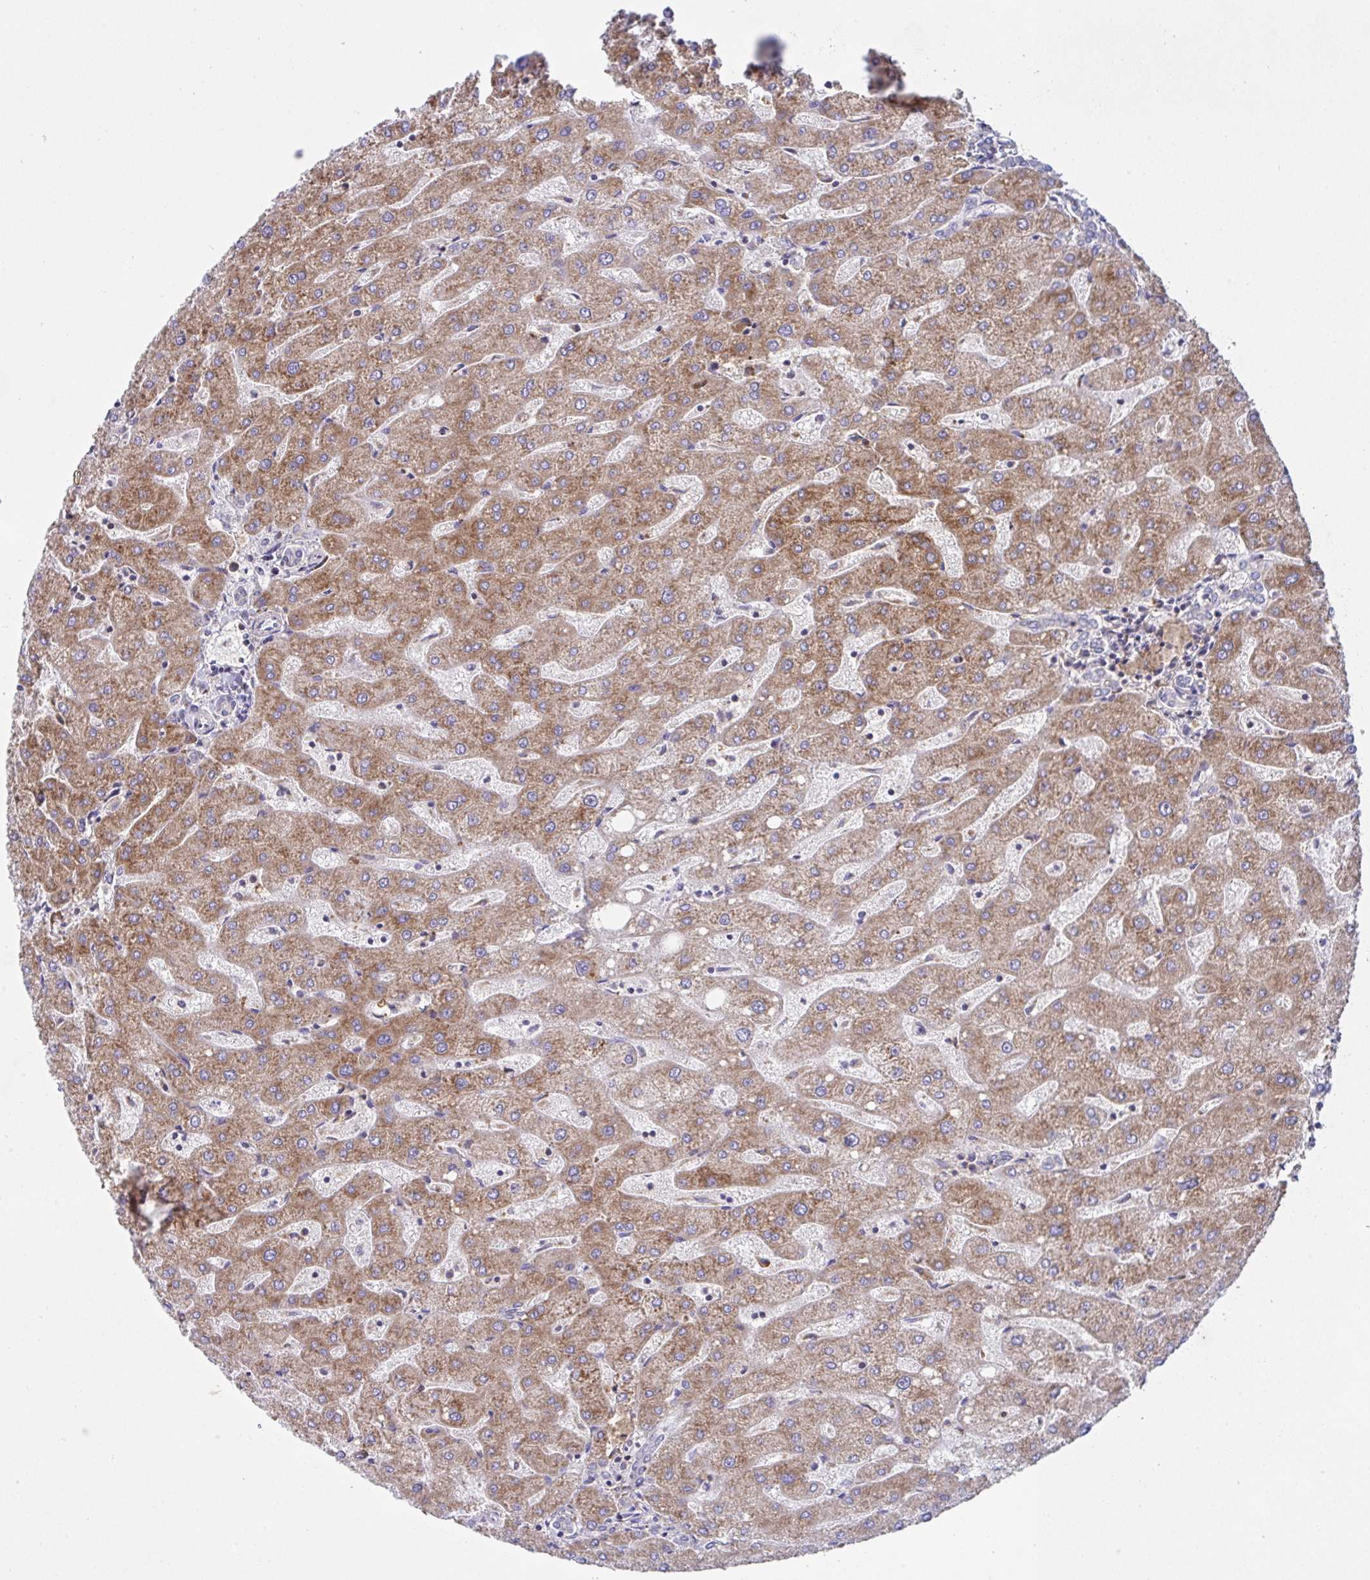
{"staining": {"intensity": "negative", "quantity": "none", "location": "none"}, "tissue": "liver", "cell_type": "Cholangiocytes", "image_type": "normal", "snomed": [{"axis": "morphology", "description": "Normal tissue, NOS"}, {"axis": "topography", "description": "Liver"}], "caption": "A micrograph of human liver is negative for staining in cholangiocytes. (DAB (3,3'-diaminobenzidine) immunohistochemistry (IHC) with hematoxylin counter stain).", "gene": "FAU", "patient": {"sex": "male", "age": 67}}